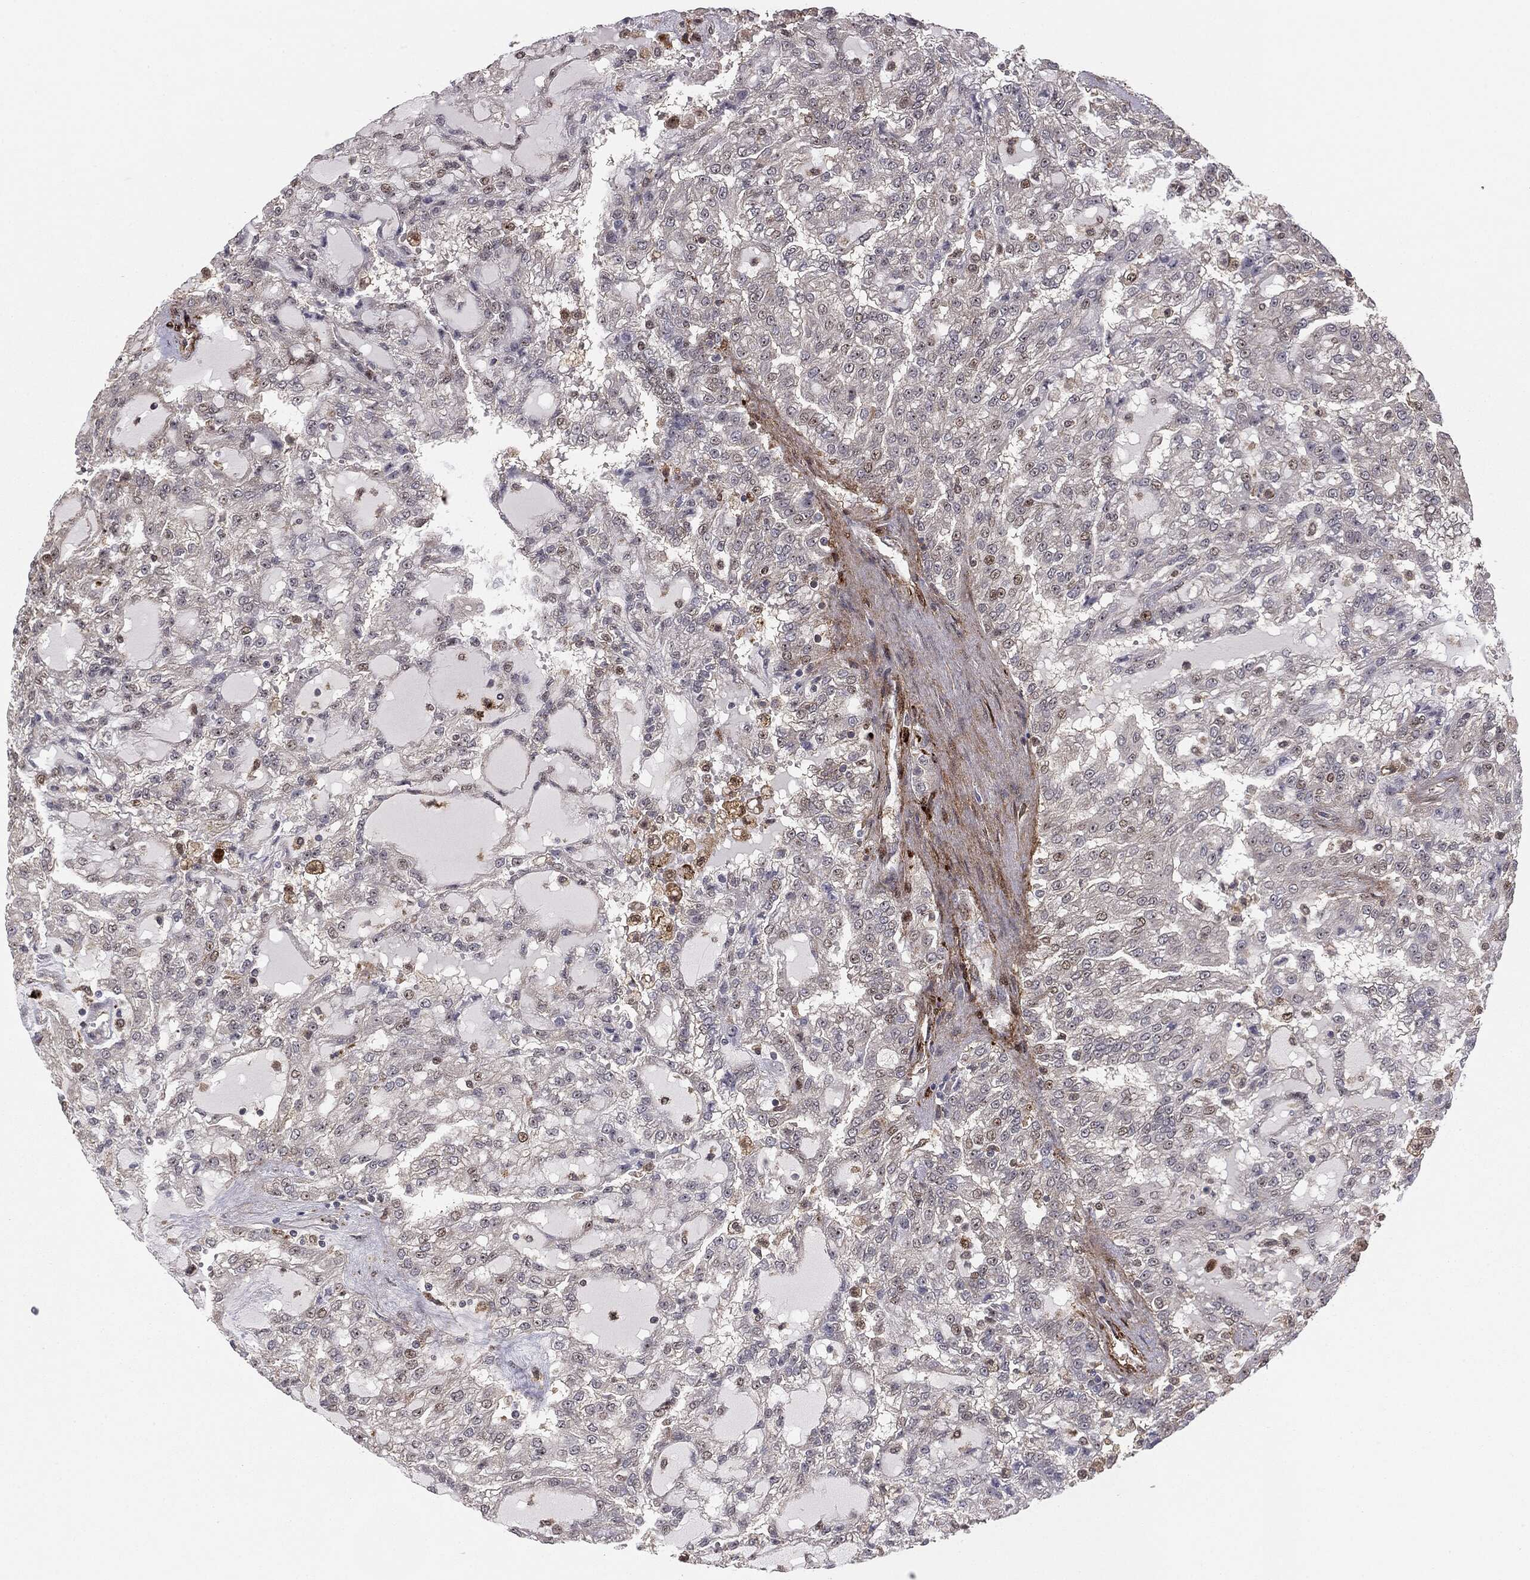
{"staining": {"intensity": "negative", "quantity": "none", "location": "none"}, "tissue": "renal cancer", "cell_type": "Tumor cells", "image_type": "cancer", "snomed": [{"axis": "morphology", "description": "Adenocarcinoma, NOS"}, {"axis": "topography", "description": "Kidney"}], "caption": "Immunohistochemical staining of human renal cancer (adenocarcinoma) displays no significant expression in tumor cells.", "gene": "PTEN", "patient": {"sex": "male", "age": 63}}